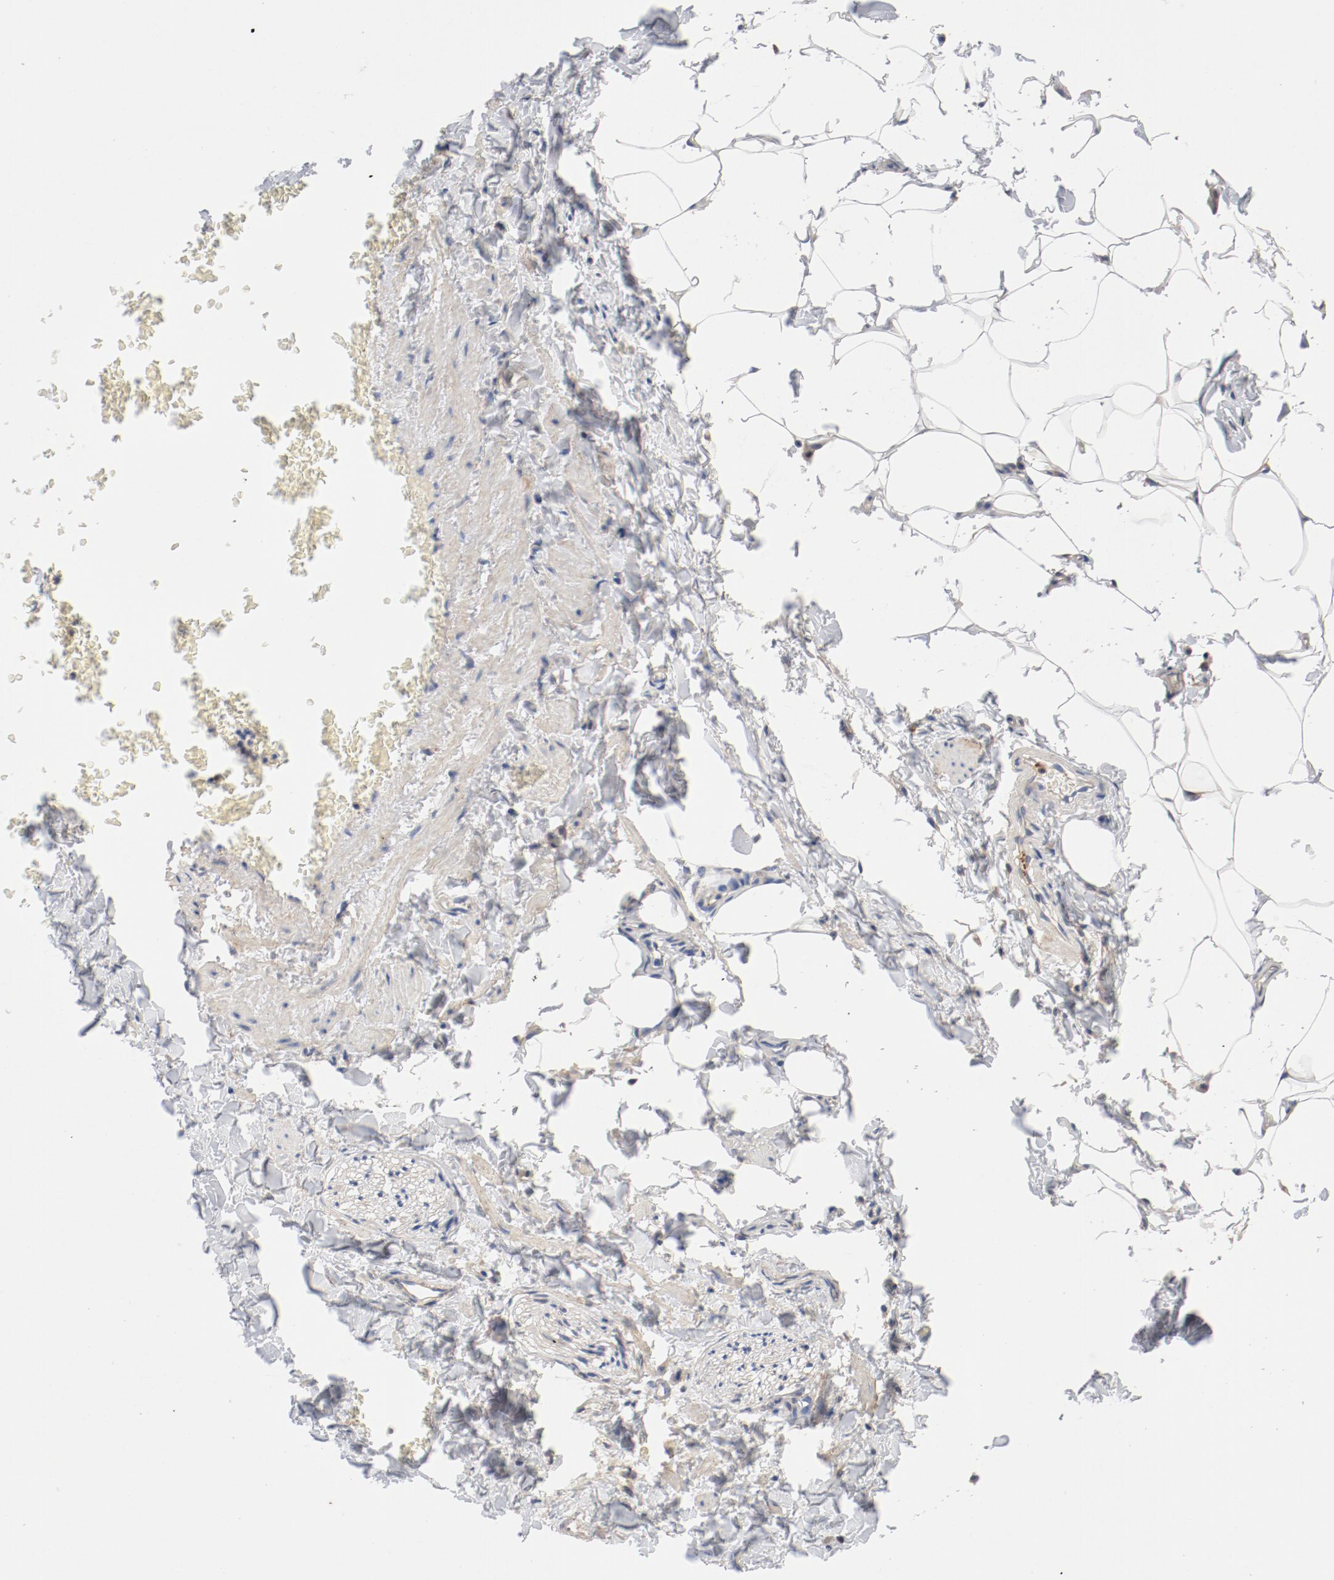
{"staining": {"intensity": "negative", "quantity": "none", "location": "none"}, "tissue": "adipose tissue", "cell_type": "Adipocytes", "image_type": "normal", "snomed": [{"axis": "morphology", "description": "Normal tissue, NOS"}, {"axis": "topography", "description": "Vascular tissue"}], "caption": "Immunohistochemistry micrograph of unremarkable adipose tissue: adipose tissue stained with DAB reveals no significant protein staining in adipocytes. (Stains: DAB immunohistochemistry (IHC) with hematoxylin counter stain, Microscopy: brightfield microscopy at high magnification).", "gene": "ILK", "patient": {"sex": "male", "age": 41}}